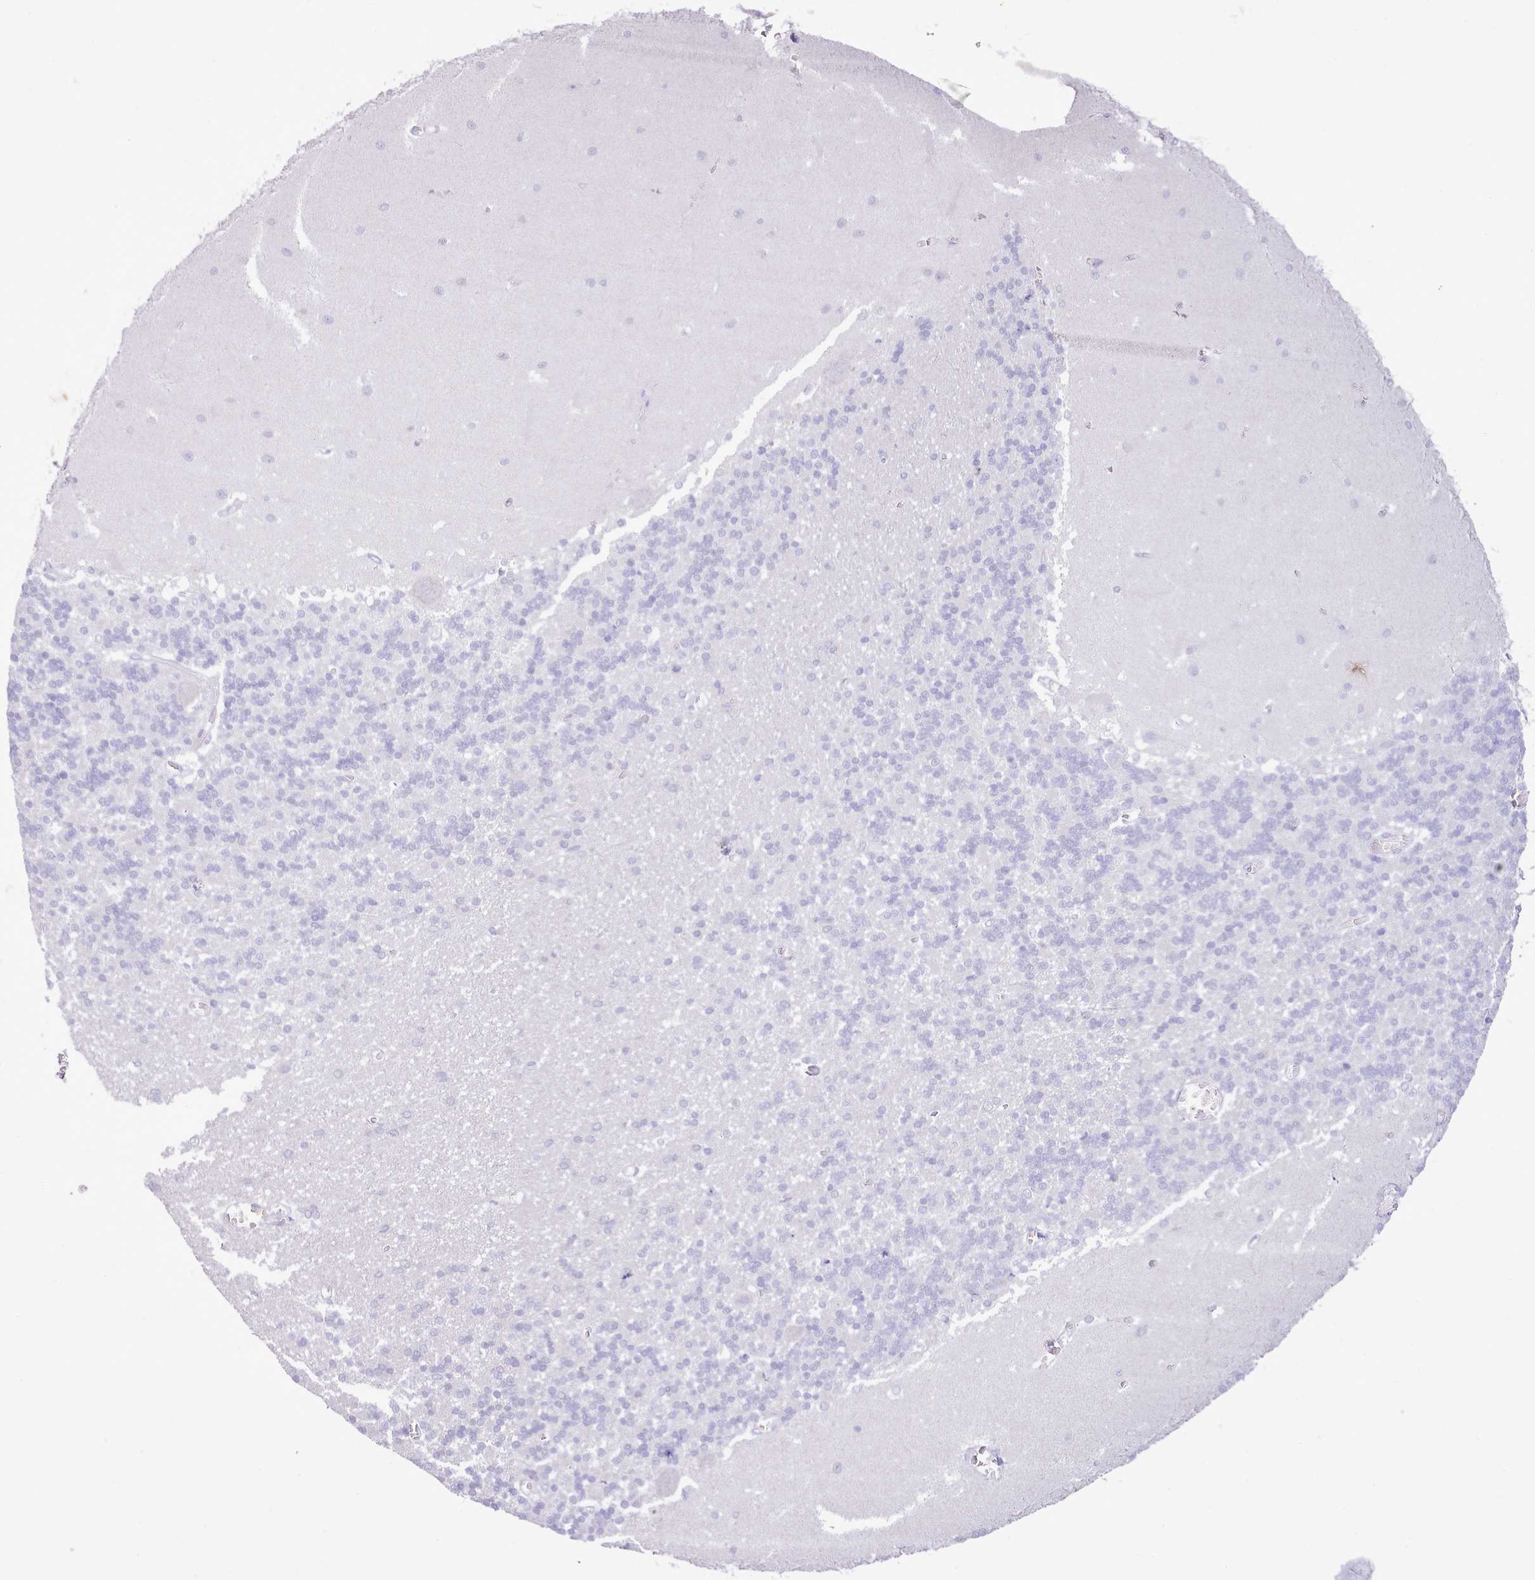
{"staining": {"intensity": "negative", "quantity": "none", "location": "none"}, "tissue": "cerebellum", "cell_type": "Cells in granular layer", "image_type": "normal", "snomed": [{"axis": "morphology", "description": "Normal tissue, NOS"}, {"axis": "topography", "description": "Cerebellum"}], "caption": "Micrograph shows no significant protein positivity in cells in granular layer of benign cerebellum. The staining is performed using DAB brown chromogen with nuclei counter-stained in using hematoxylin.", "gene": "CCL1", "patient": {"sex": "male", "age": 37}}